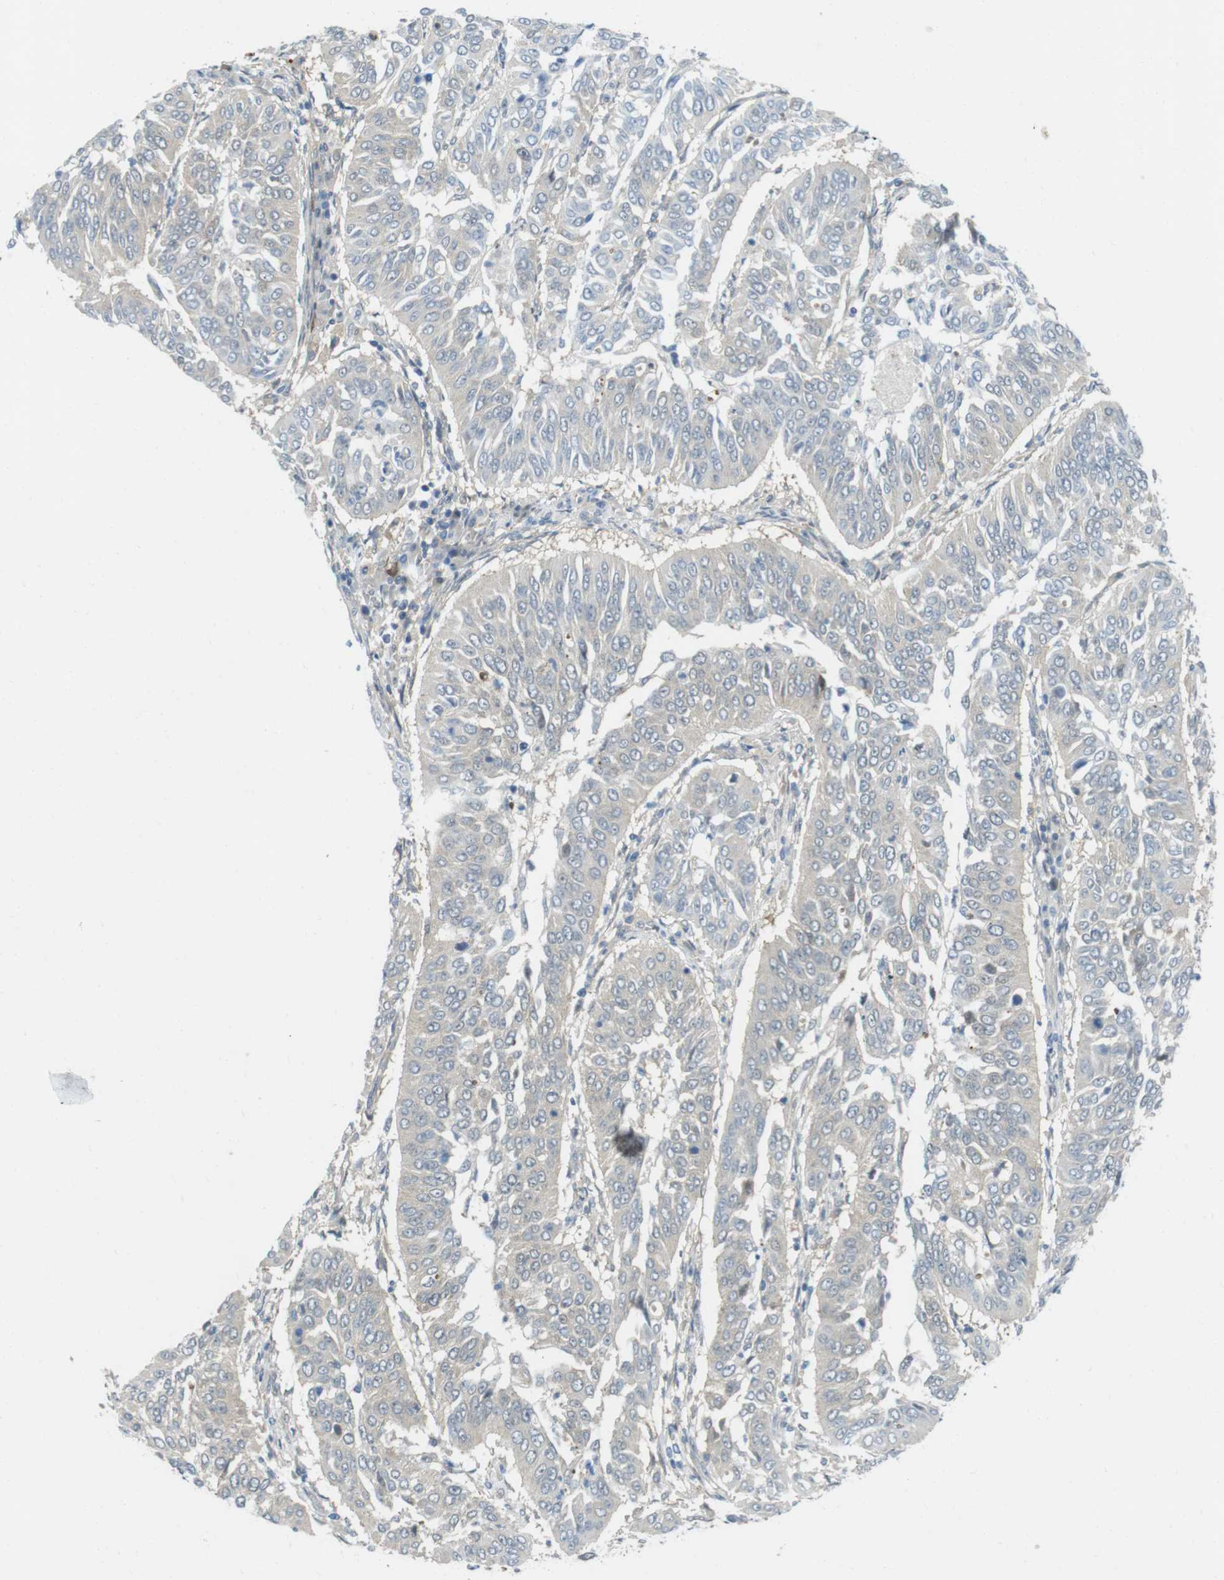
{"staining": {"intensity": "weak", "quantity": "<25%", "location": "cytoplasmic/membranous"}, "tissue": "cervical cancer", "cell_type": "Tumor cells", "image_type": "cancer", "snomed": [{"axis": "morphology", "description": "Normal tissue, NOS"}, {"axis": "morphology", "description": "Squamous cell carcinoma, NOS"}, {"axis": "topography", "description": "Cervix"}], "caption": "An image of human cervical cancer is negative for staining in tumor cells.", "gene": "CASP2", "patient": {"sex": "female", "age": 39}}